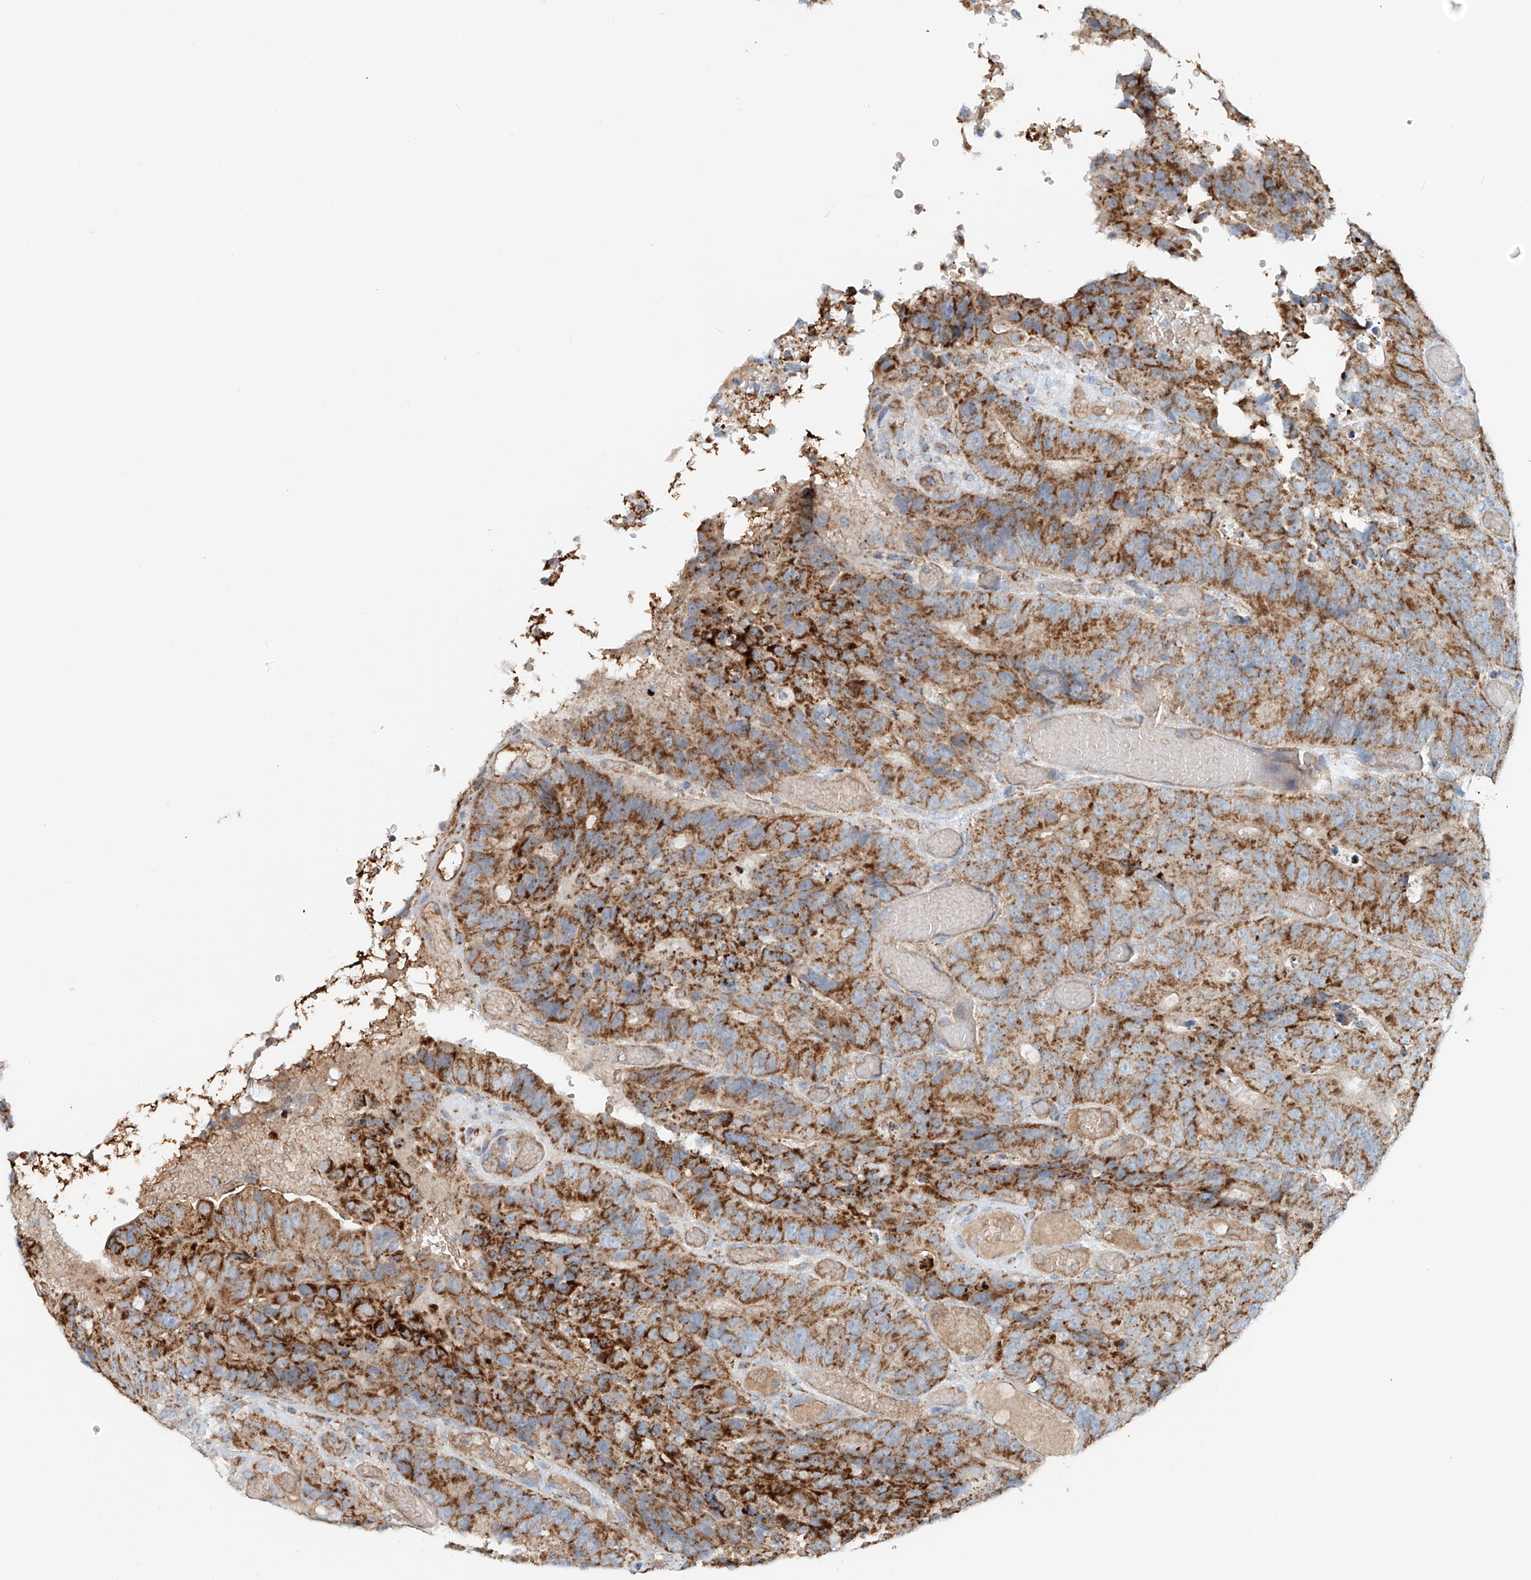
{"staining": {"intensity": "moderate", "quantity": ">75%", "location": "cytoplasmic/membranous"}, "tissue": "colorectal cancer", "cell_type": "Tumor cells", "image_type": "cancer", "snomed": [{"axis": "morphology", "description": "Adenocarcinoma, NOS"}, {"axis": "topography", "description": "Colon"}], "caption": "Protein expression analysis of human colorectal adenocarcinoma reveals moderate cytoplasmic/membranous positivity in about >75% of tumor cells.", "gene": "CARD10", "patient": {"sex": "male", "age": 87}}